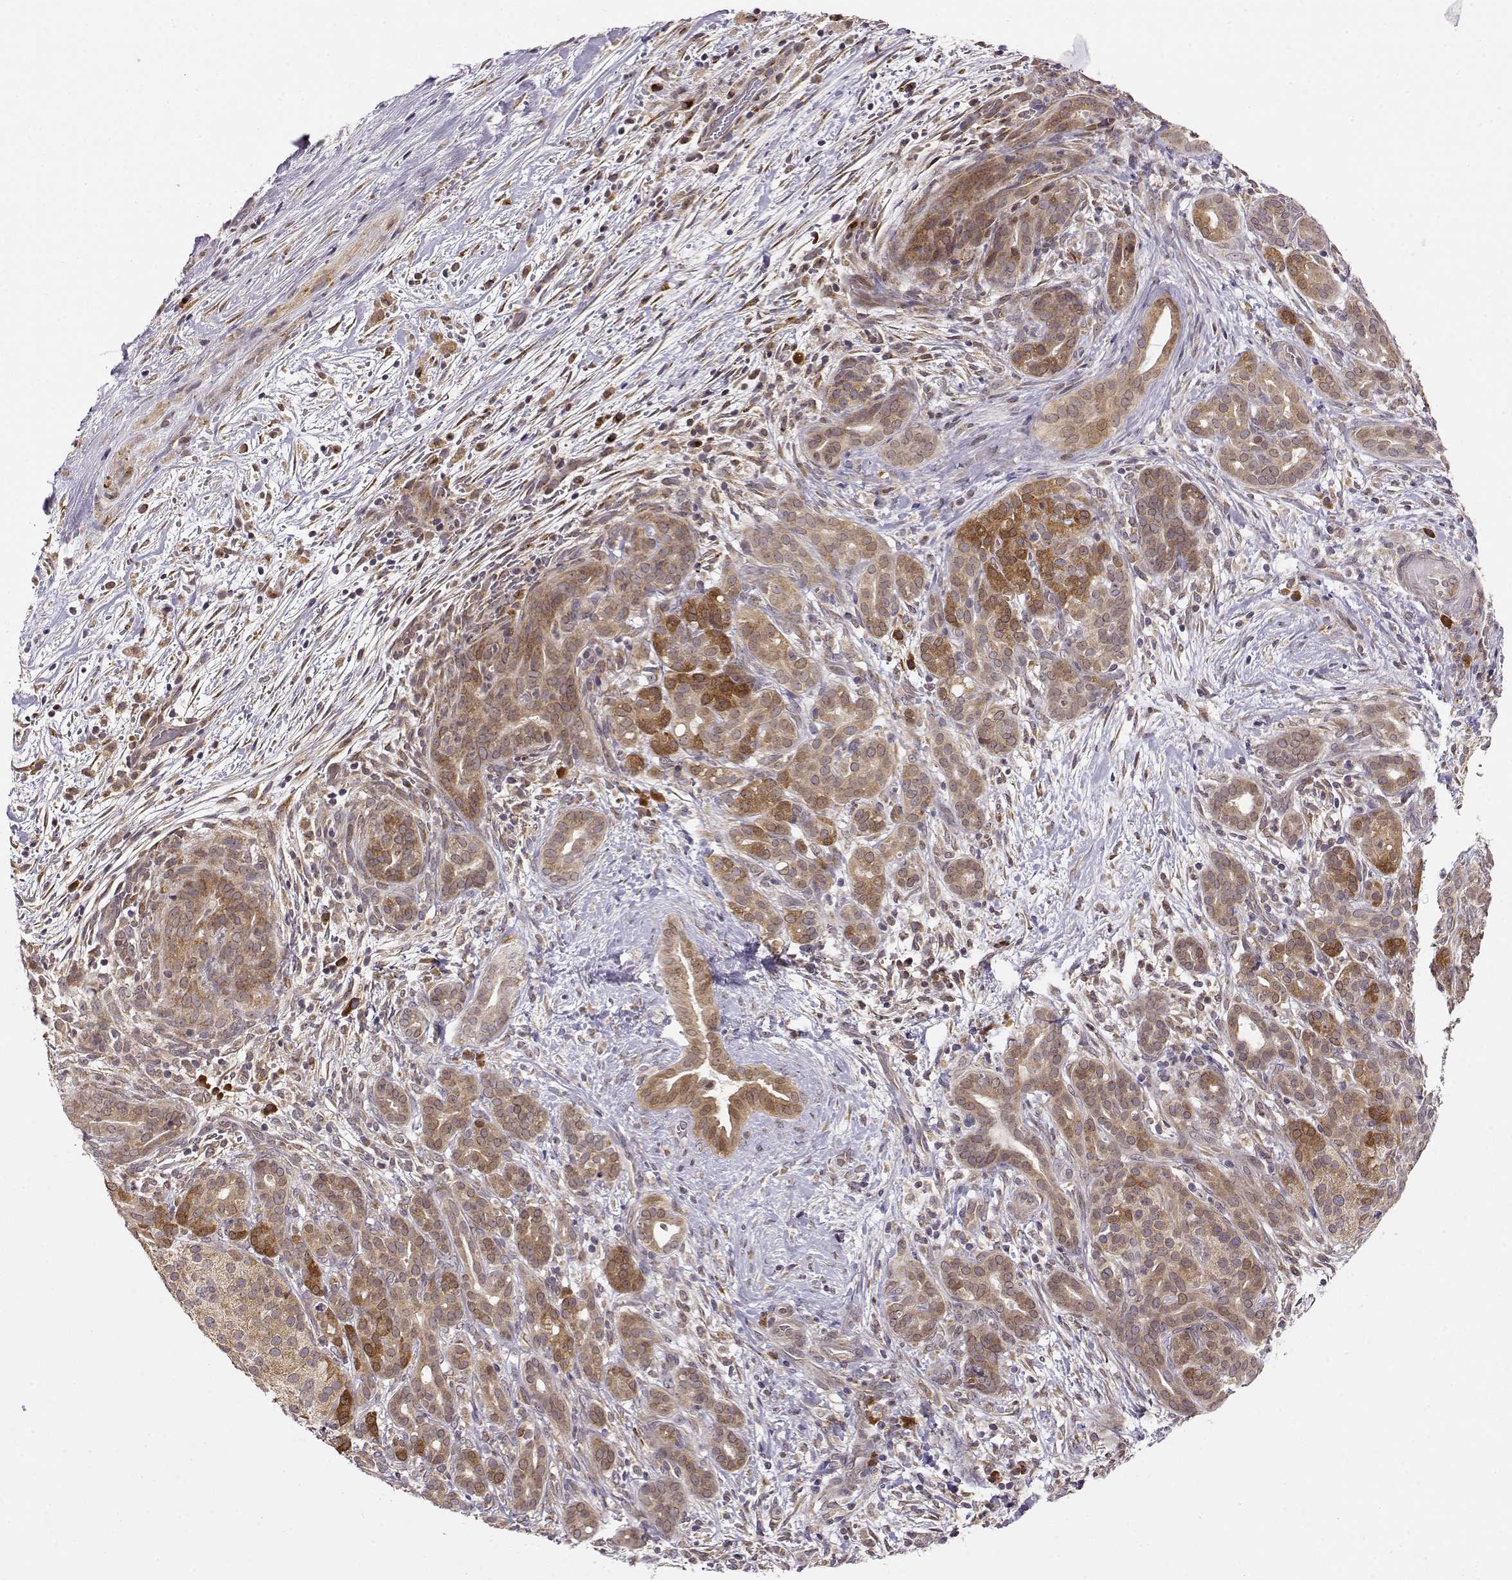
{"staining": {"intensity": "weak", "quantity": ">75%", "location": "cytoplasmic/membranous"}, "tissue": "pancreatic cancer", "cell_type": "Tumor cells", "image_type": "cancer", "snomed": [{"axis": "morphology", "description": "Adenocarcinoma, NOS"}, {"axis": "topography", "description": "Pancreas"}], "caption": "IHC of adenocarcinoma (pancreatic) exhibits low levels of weak cytoplasmic/membranous staining in approximately >75% of tumor cells. (DAB IHC with brightfield microscopy, high magnification).", "gene": "ERGIC2", "patient": {"sex": "male", "age": 44}}